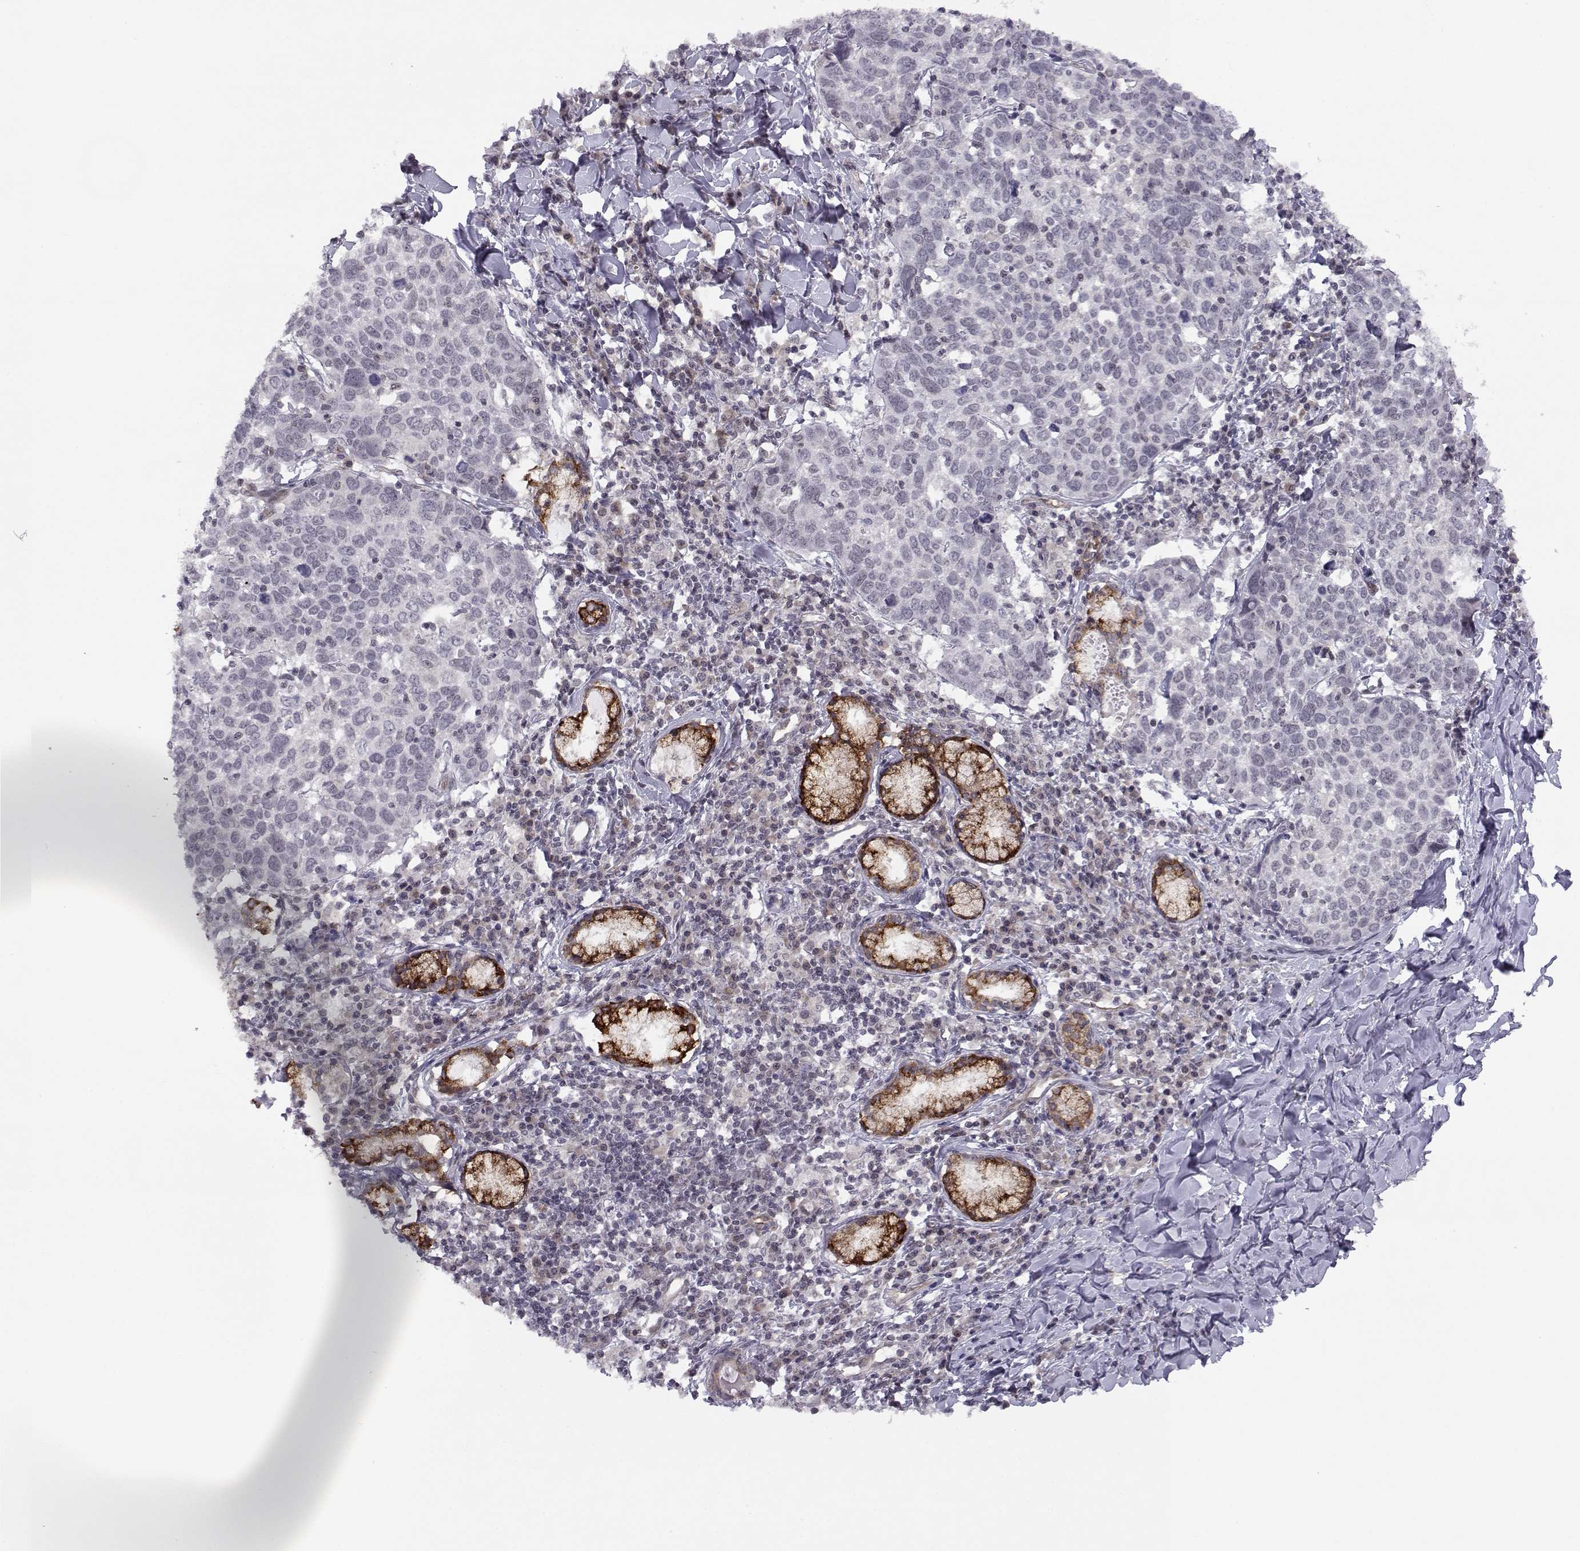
{"staining": {"intensity": "negative", "quantity": "none", "location": "none"}, "tissue": "lung cancer", "cell_type": "Tumor cells", "image_type": "cancer", "snomed": [{"axis": "morphology", "description": "Squamous cell carcinoma, NOS"}, {"axis": "topography", "description": "Lung"}], "caption": "Image shows no significant protein expression in tumor cells of lung squamous cell carcinoma.", "gene": "KIF13B", "patient": {"sex": "male", "age": 57}}